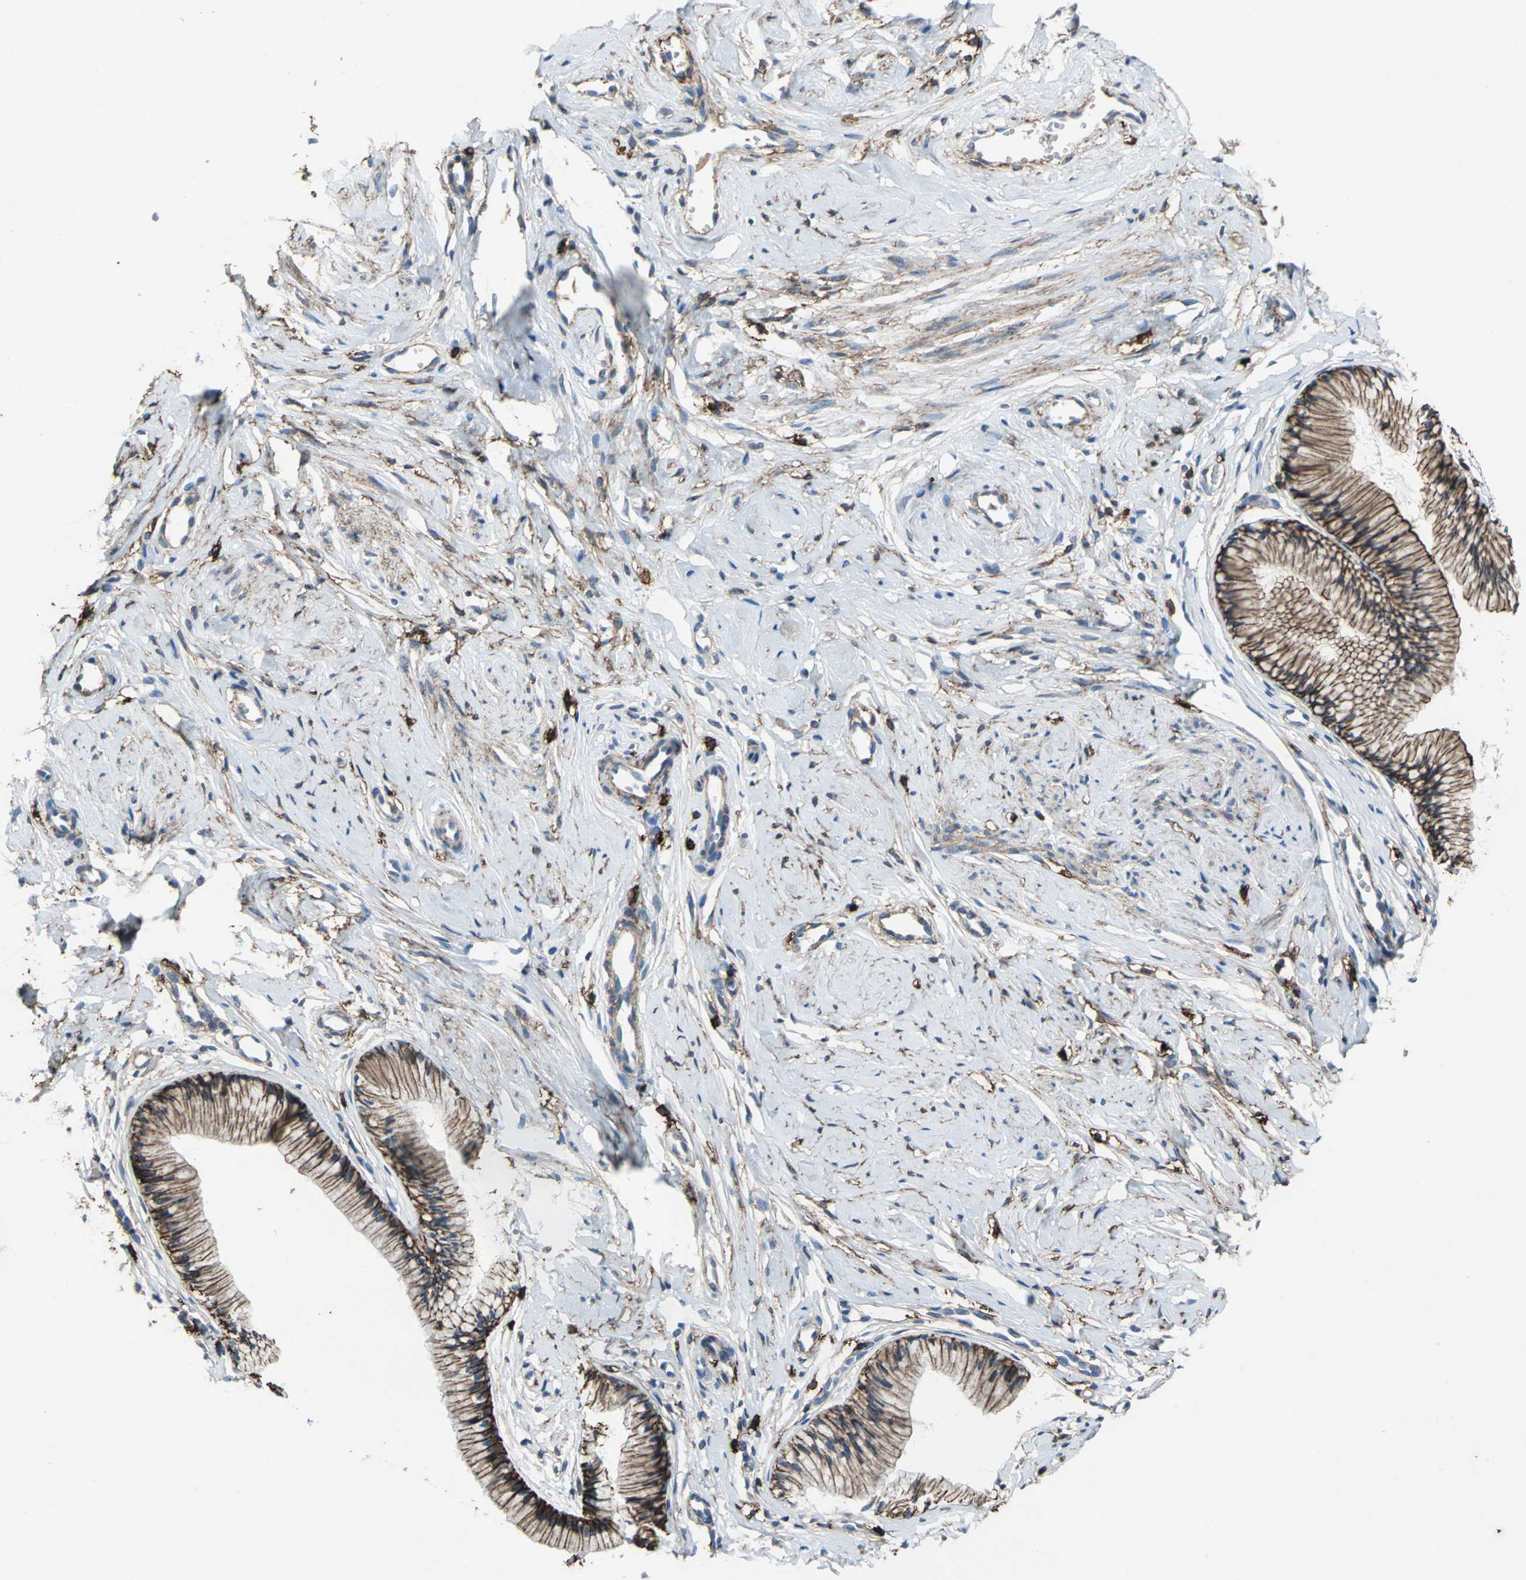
{"staining": {"intensity": "strong", "quantity": ">75%", "location": "cytoplasmic/membranous"}, "tissue": "cervix", "cell_type": "Glandular cells", "image_type": "normal", "snomed": [{"axis": "morphology", "description": "Normal tissue, NOS"}, {"axis": "topography", "description": "Cervix"}], "caption": "Strong cytoplasmic/membranous staining for a protein is identified in about >75% of glandular cells of normal cervix using IHC.", "gene": "CD44", "patient": {"sex": "female", "age": 46}}